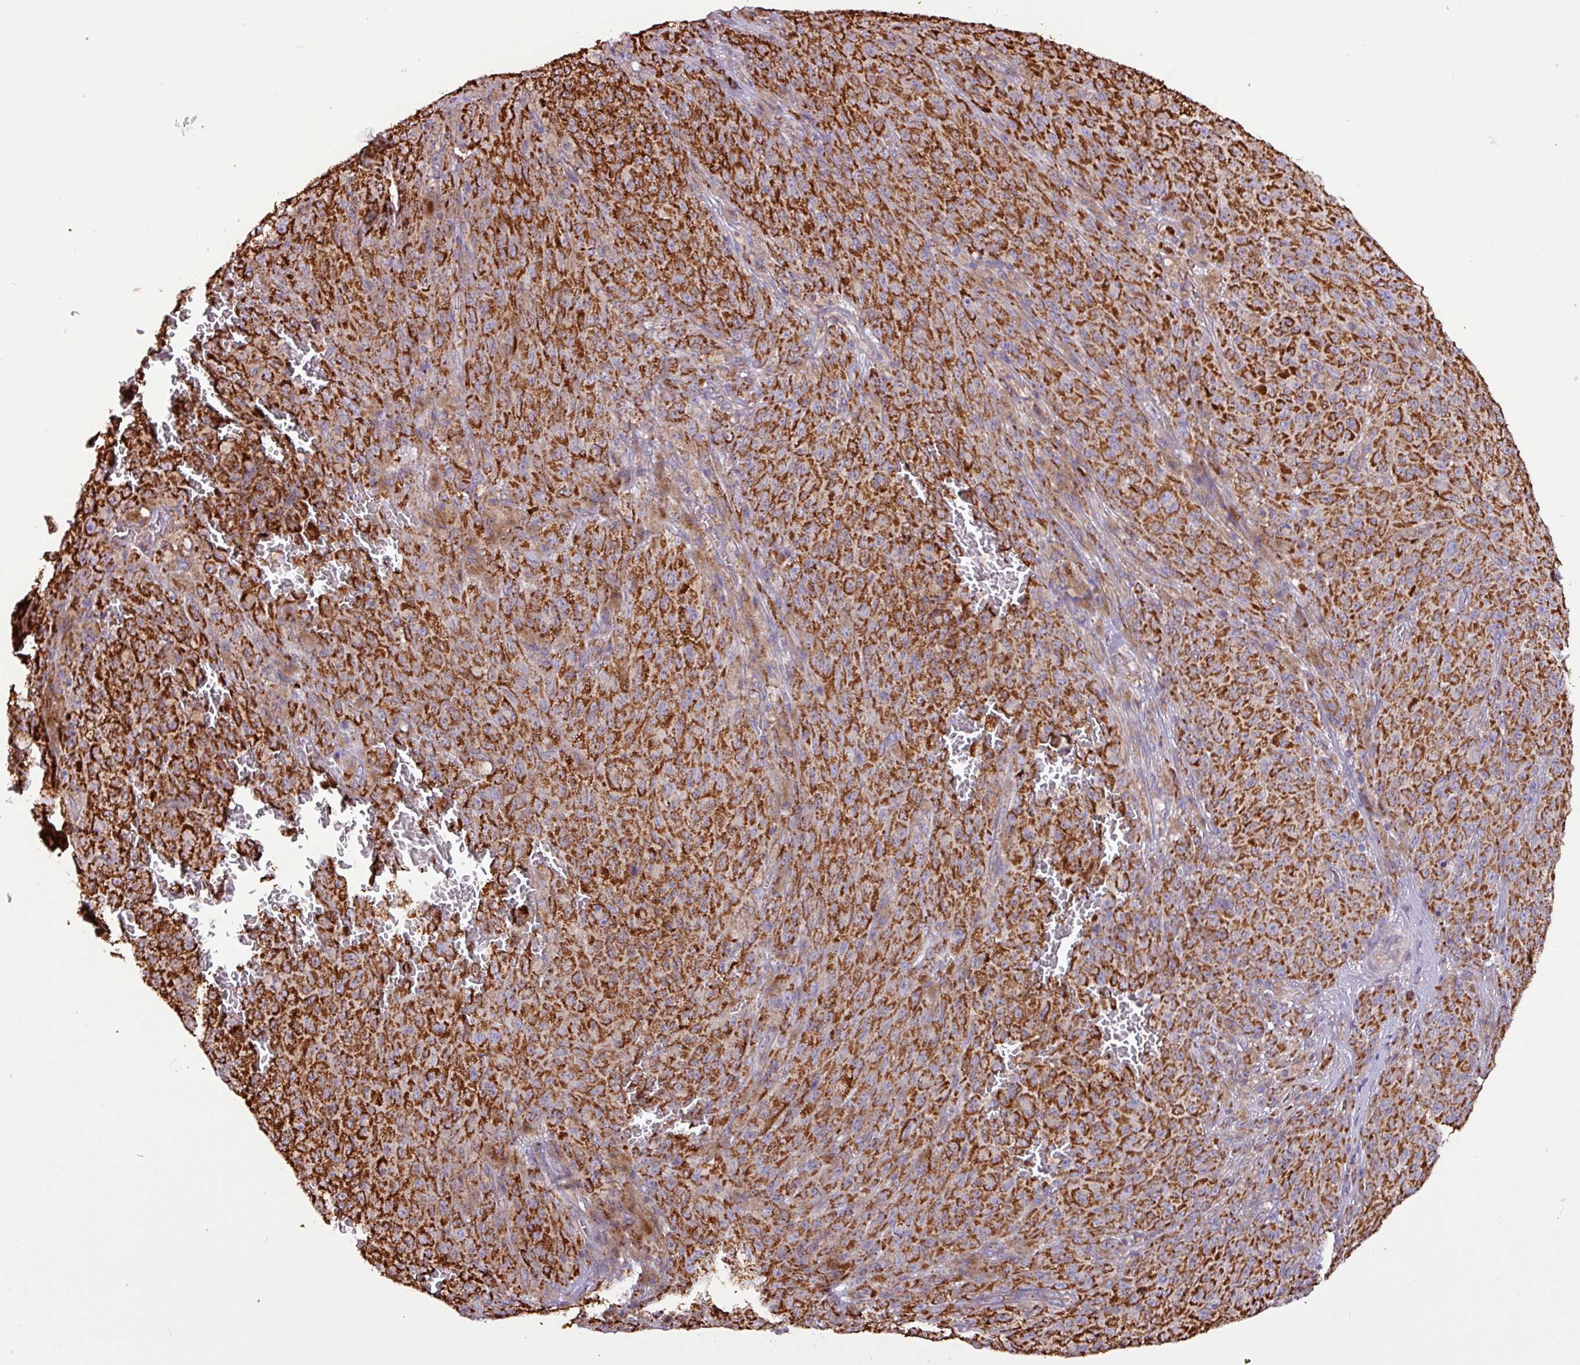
{"staining": {"intensity": "strong", "quantity": ">75%", "location": "cytoplasmic/membranous"}, "tissue": "melanoma", "cell_type": "Tumor cells", "image_type": "cancer", "snomed": [{"axis": "morphology", "description": "Malignant melanoma, NOS"}, {"axis": "topography", "description": "Skin"}], "caption": "A brown stain labels strong cytoplasmic/membranous staining of a protein in melanoma tumor cells. (DAB IHC, brown staining for protein, blue staining for nuclei).", "gene": "RTL3", "patient": {"sex": "female", "age": 82}}